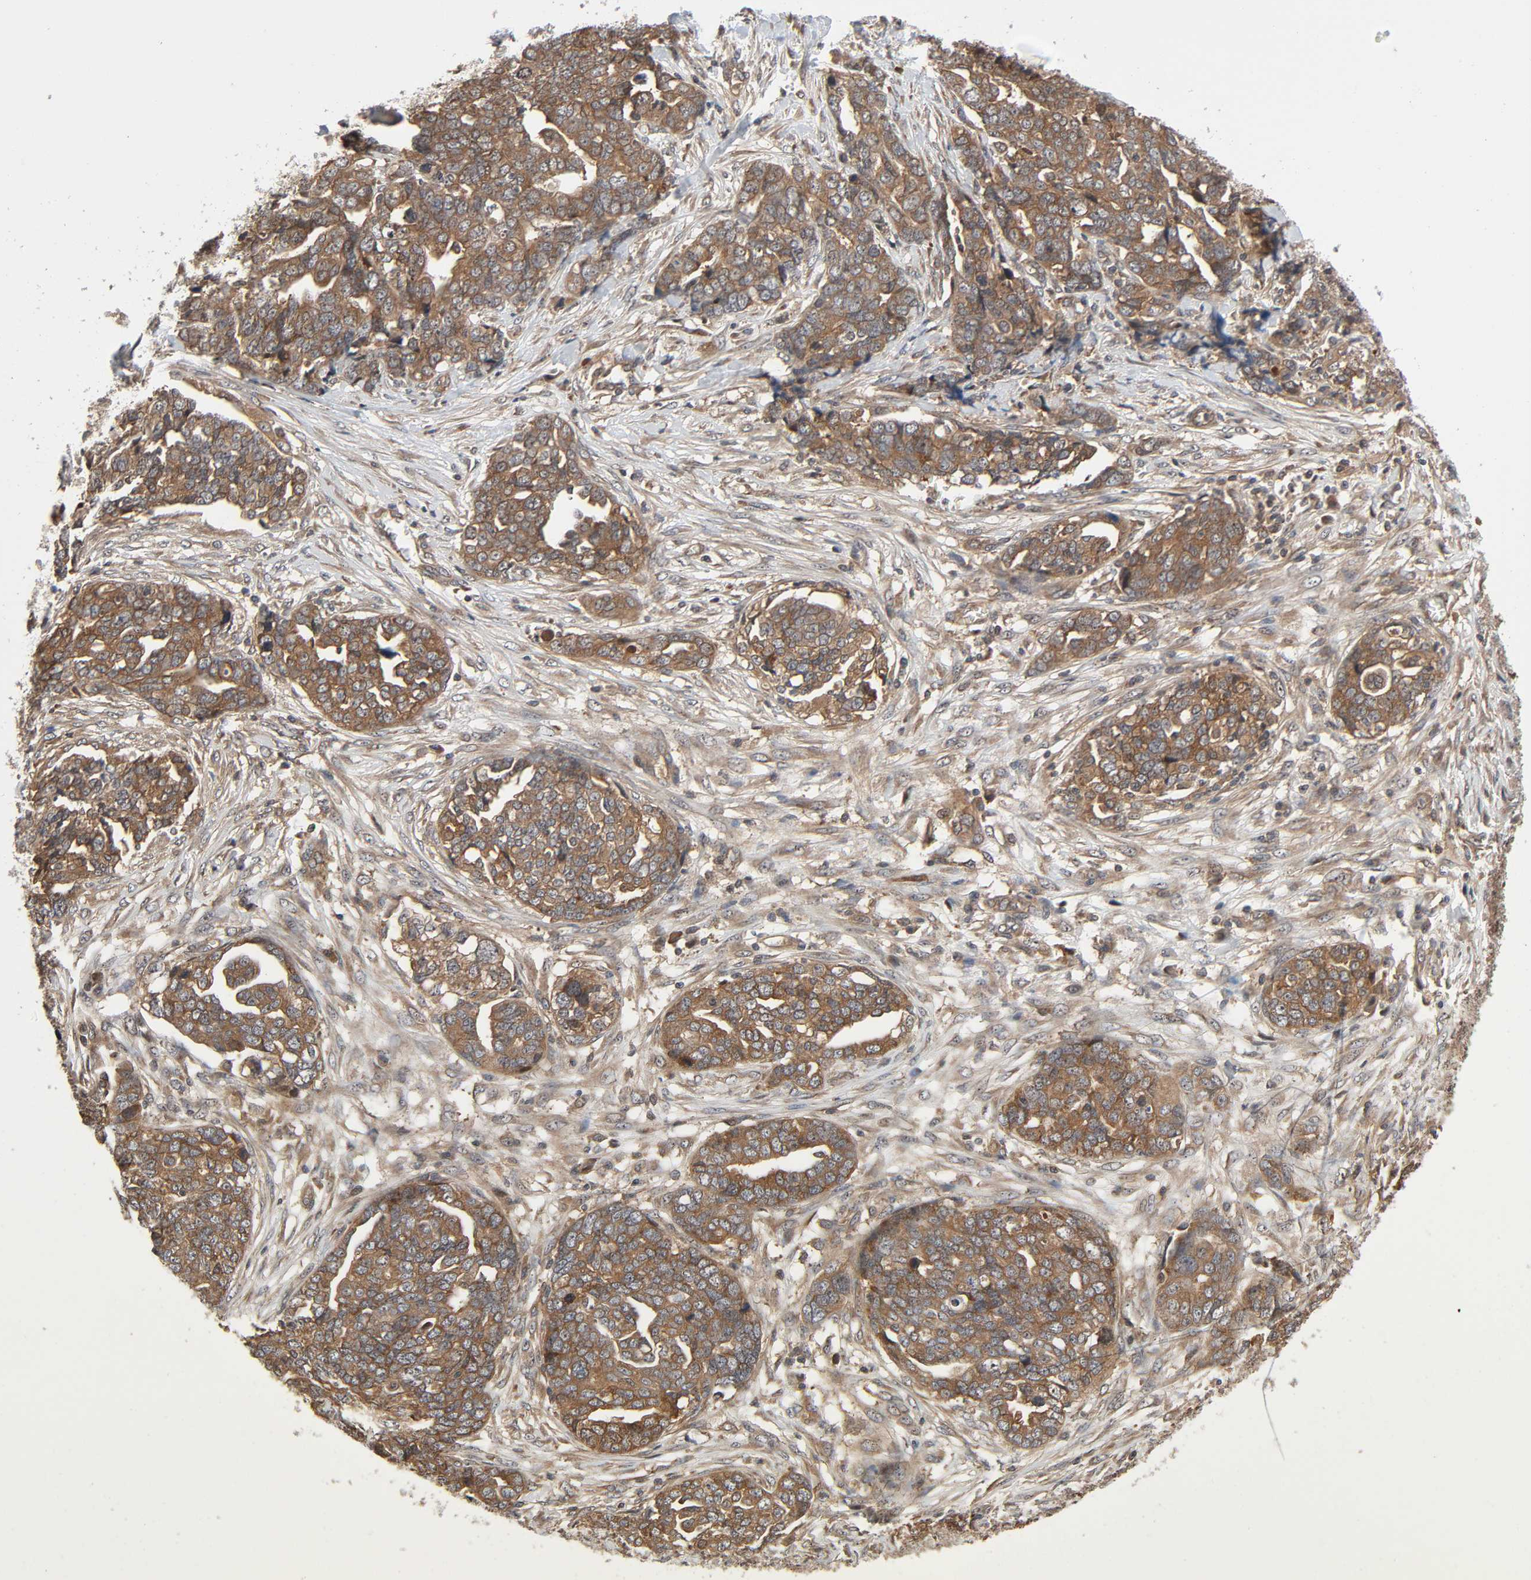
{"staining": {"intensity": "moderate", "quantity": ">75%", "location": "cytoplasmic/membranous"}, "tissue": "ovarian cancer", "cell_type": "Tumor cells", "image_type": "cancer", "snomed": [{"axis": "morphology", "description": "Normal tissue, NOS"}, {"axis": "morphology", "description": "Cystadenocarcinoma, serous, NOS"}, {"axis": "topography", "description": "Fallopian tube"}, {"axis": "topography", "description": "Ovary"}], "caption": "Immunohistochemical staining of ovarian serous cystadenocarcinoma reveals medium levels of moderate cytoplasmic/membranous protein staining in approximately >75% of tumor cells.", "gene": "PPP2R1B", "patient": {"sex": "female", "age": 56}}